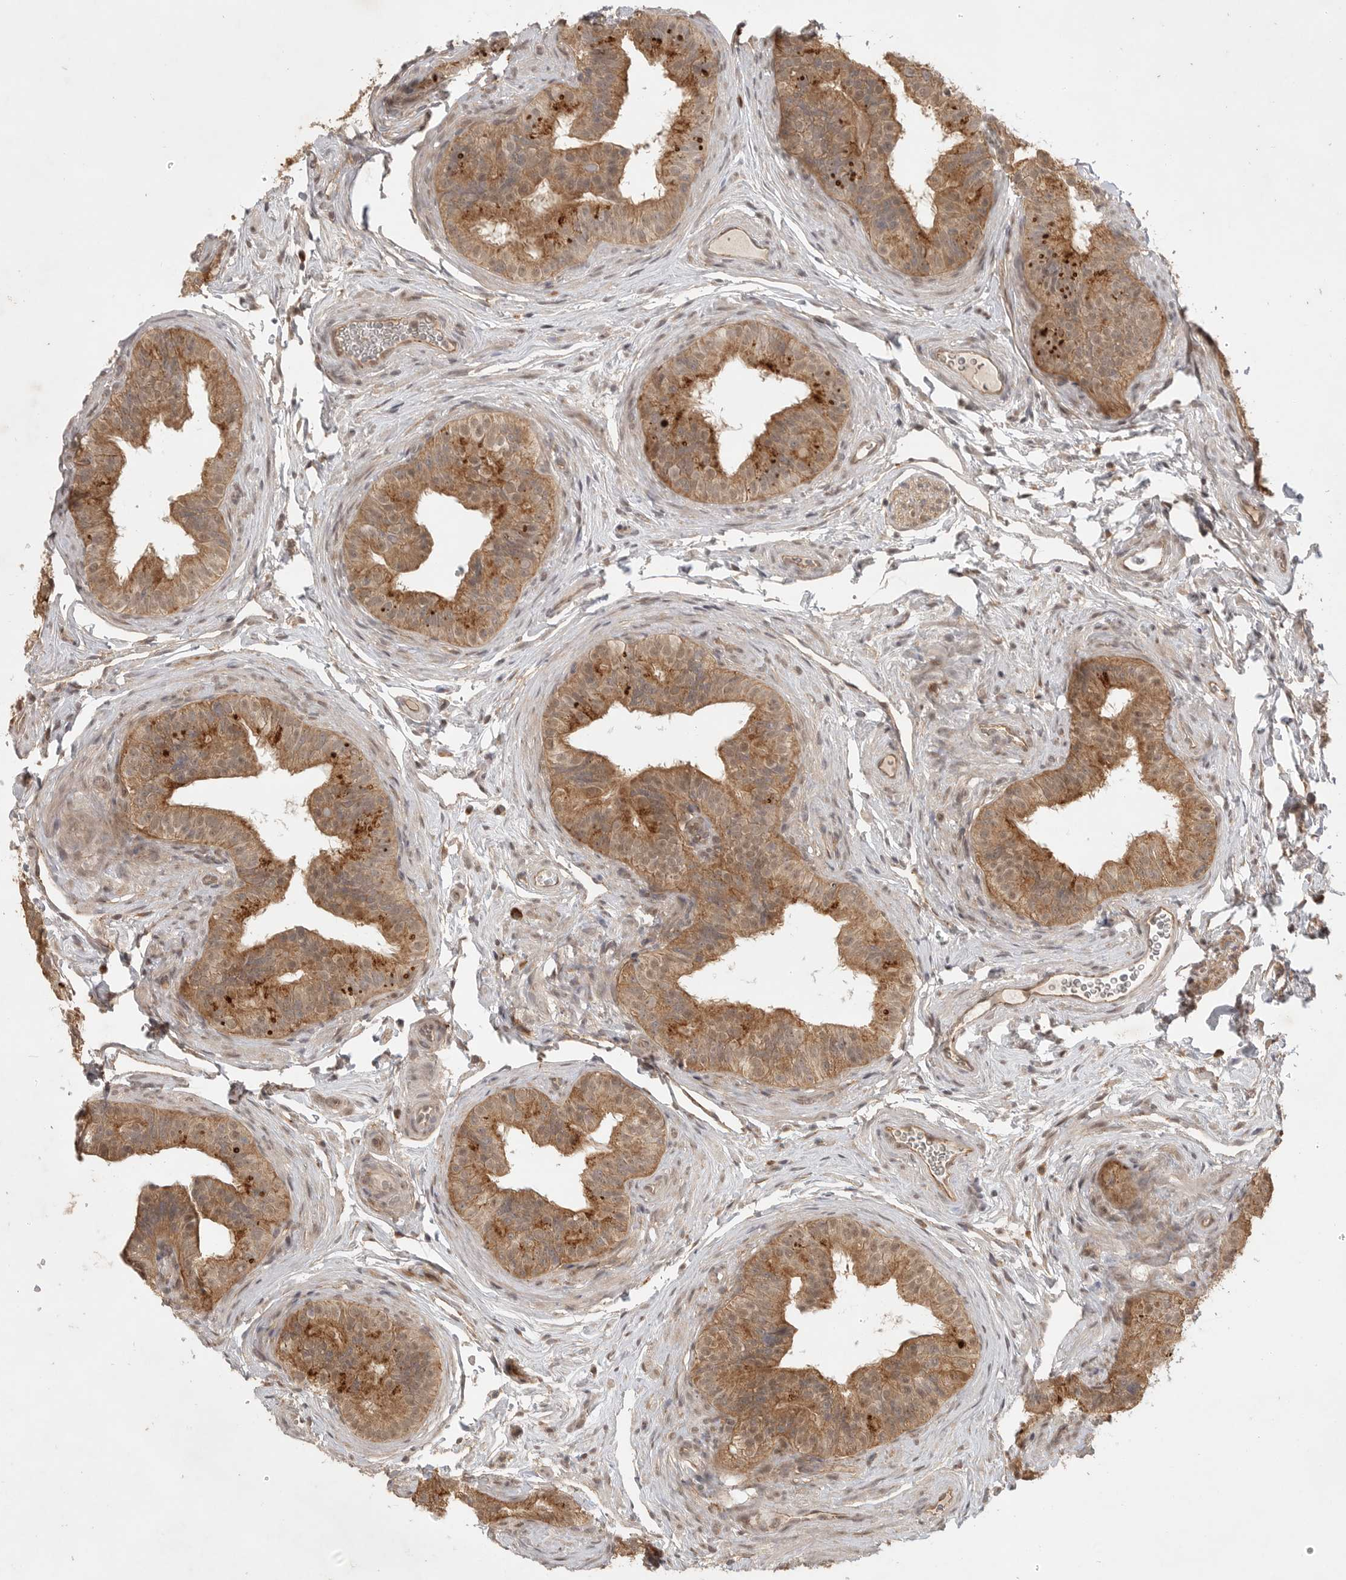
{"staining": {"intensity": "moderate", "quantity": ">75%", "location": "cytoplasmic/membranous"}, "tissue": "epididymis", "cell_type": "Glandular cells", "image_type": "normal", "snomed": [{"axis": "morphology", "description": "Normal tissue, NOS"}, {"axis": "topography", "description": "Epididymis"}], "caption": "The photomicrograph displays staining of unremarkable epididymis, revealing moderate cytoplasmic/membranous protein expression (brown color) within glandular cells. The staining was performed using DAB (3,3'-diaminobenzidine) to visualize the protein expression in brown, while the nuclei were stained in blue with hematoxylin (Magnification: 20x).", "gene": "ZNF232", "patient": {"sex": "male", "age": 49}}